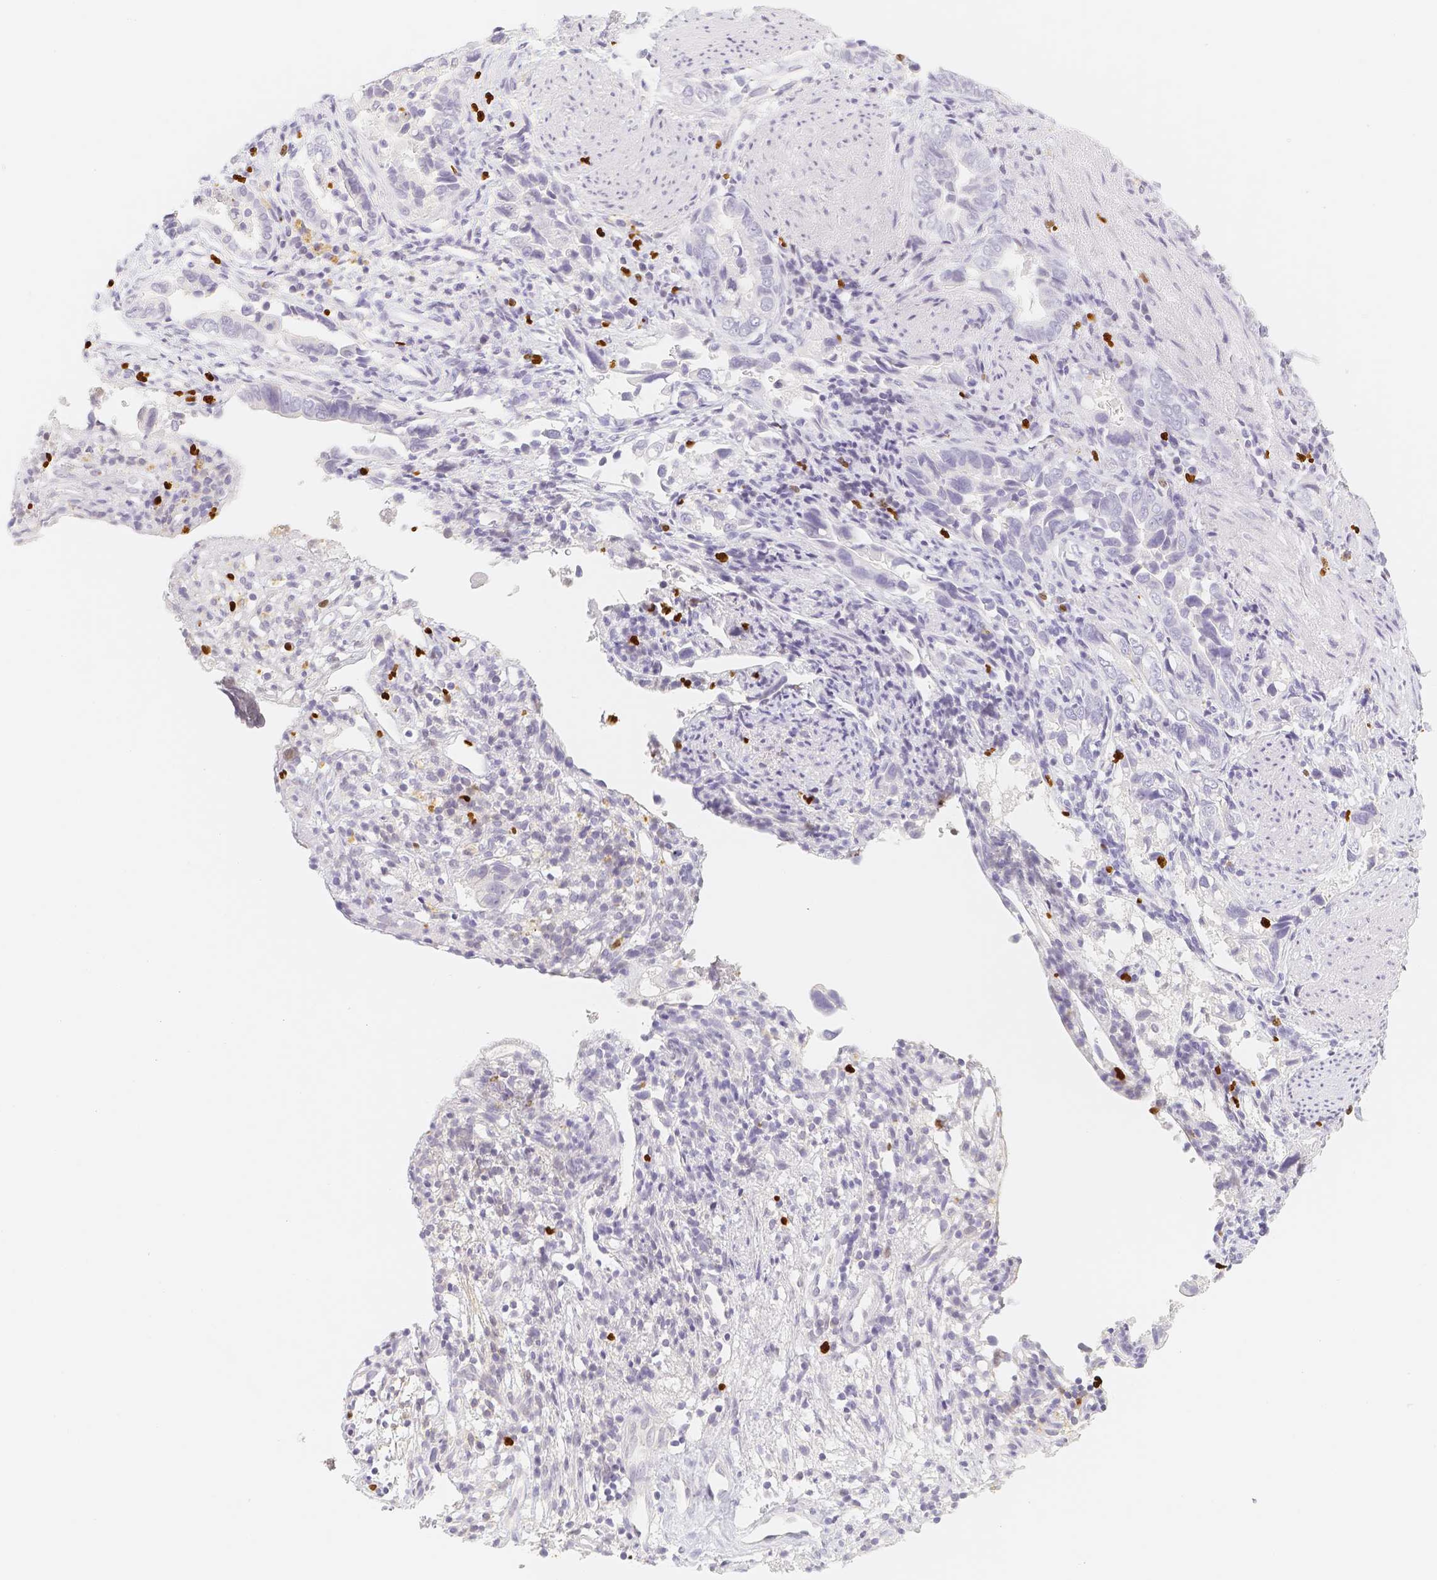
{"staining": {"intensity": "negative", "quantity": "none", "location": "none"}, "tissue": "liver cancer", "cell_type": "Tumor cells", "image_type": "cancer", "snomed": [{"axis": "morphology", "description": "Cholangiocarcinoma"}, {"axis": "topography", "description": "Liver"}], "caption": "Image shows no protein expression in tumor cells of cholangiocarcinoma (liver) tissue.", "gene": "PADI4", "patient": {"sex": "female", "age": 79}}